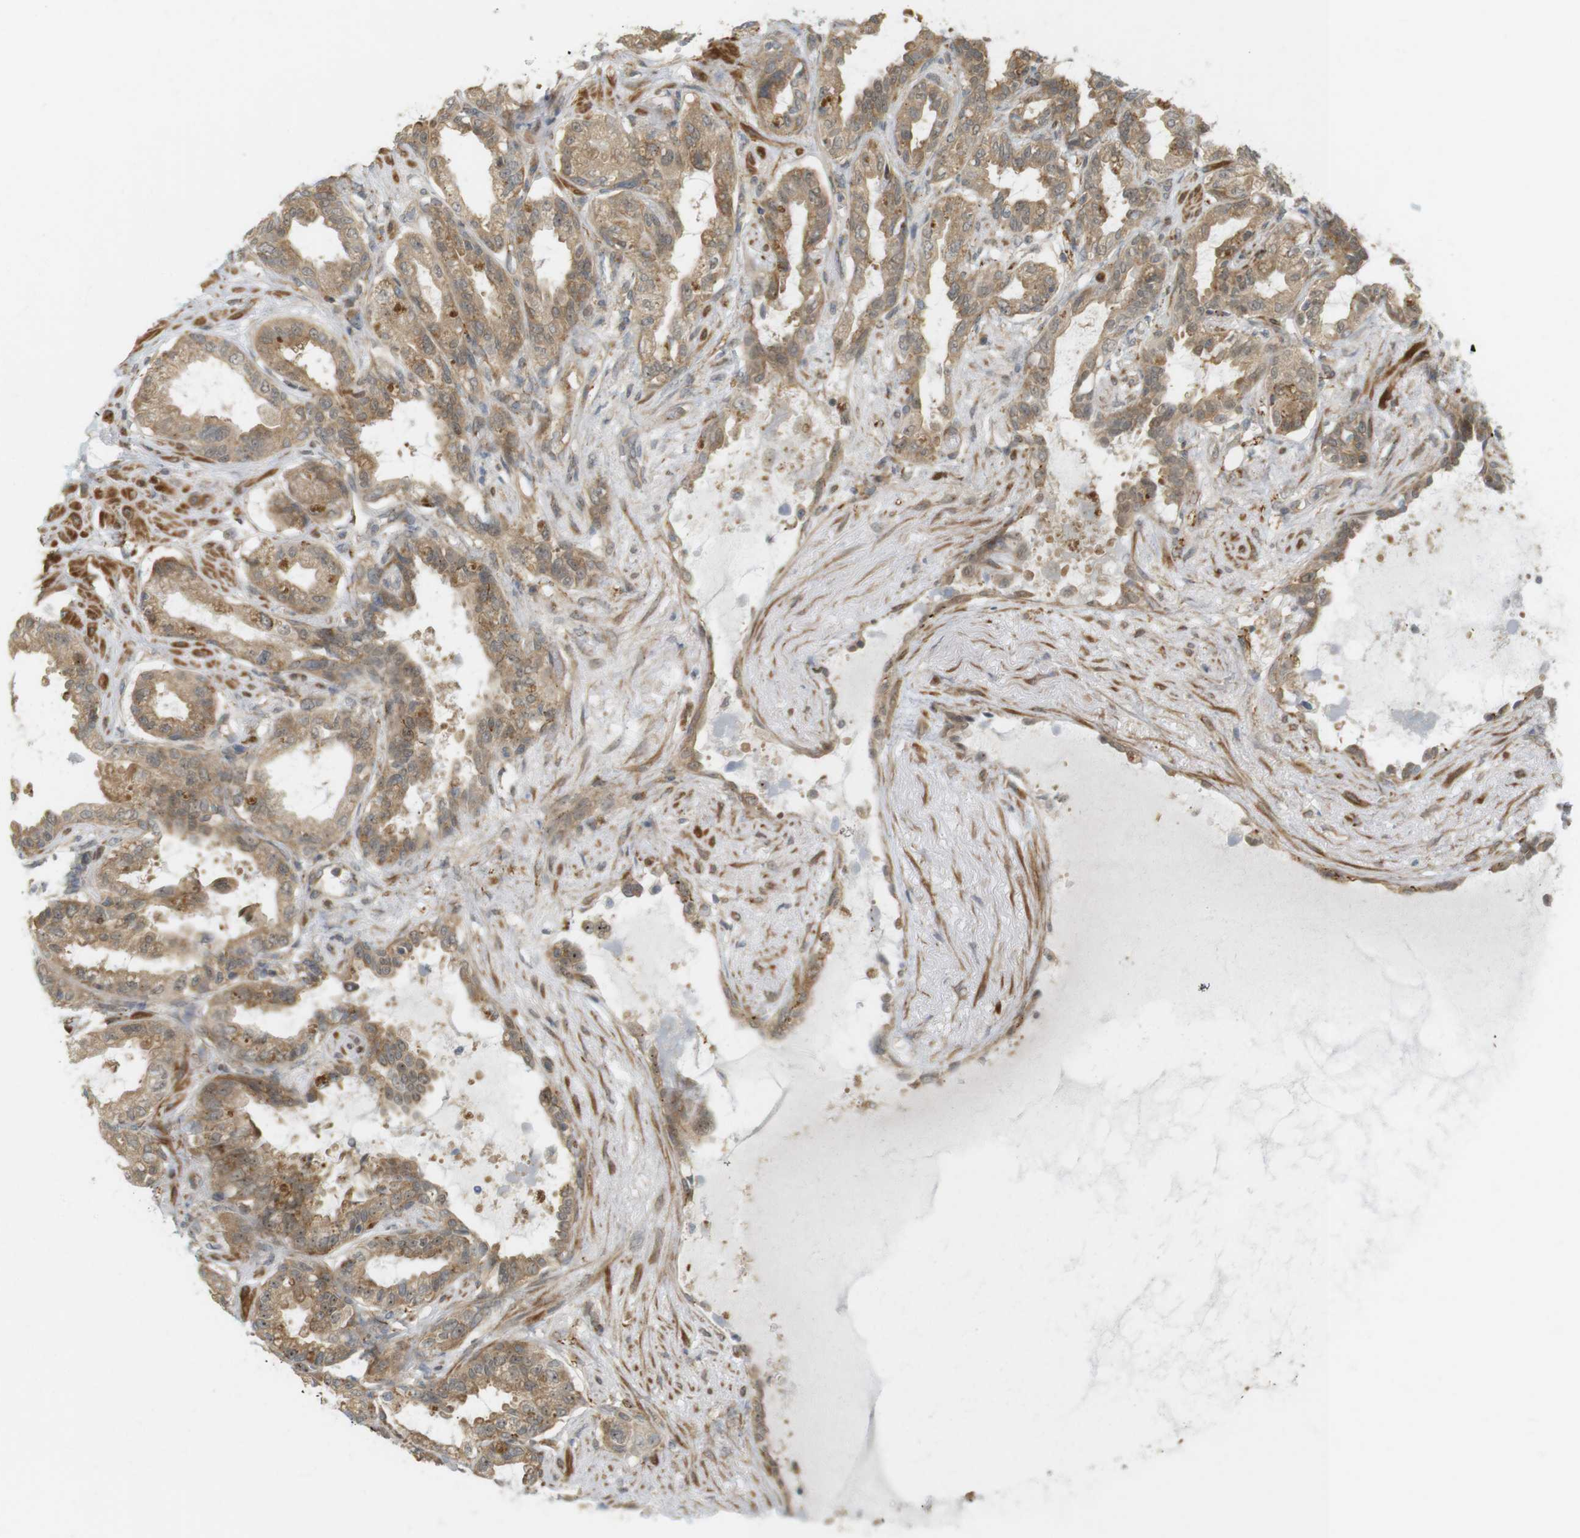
{"staining": {"intensity": "moderate", "quantity": ">75%", "location": "cytoplasmic/membranous"}, "tissue": "seminal vesicle", "cell_type": "Glandular cells", "image_type": "normal", "snomed": [{"axis": "morphology", "description": "Normal tissue, NOS"}, {"axis": "topography", "description": "Seminal veicle"}], "caption": "This photomicrograph exhibits immunohistochemistry (IHC) staining of normal human seminal vesicle, with medium moderate cytoplasmic/membranous positivity in about >75% of glandular cells.", "gene": "PA2G4", "patient": {"sex": "male", "age": 61}}